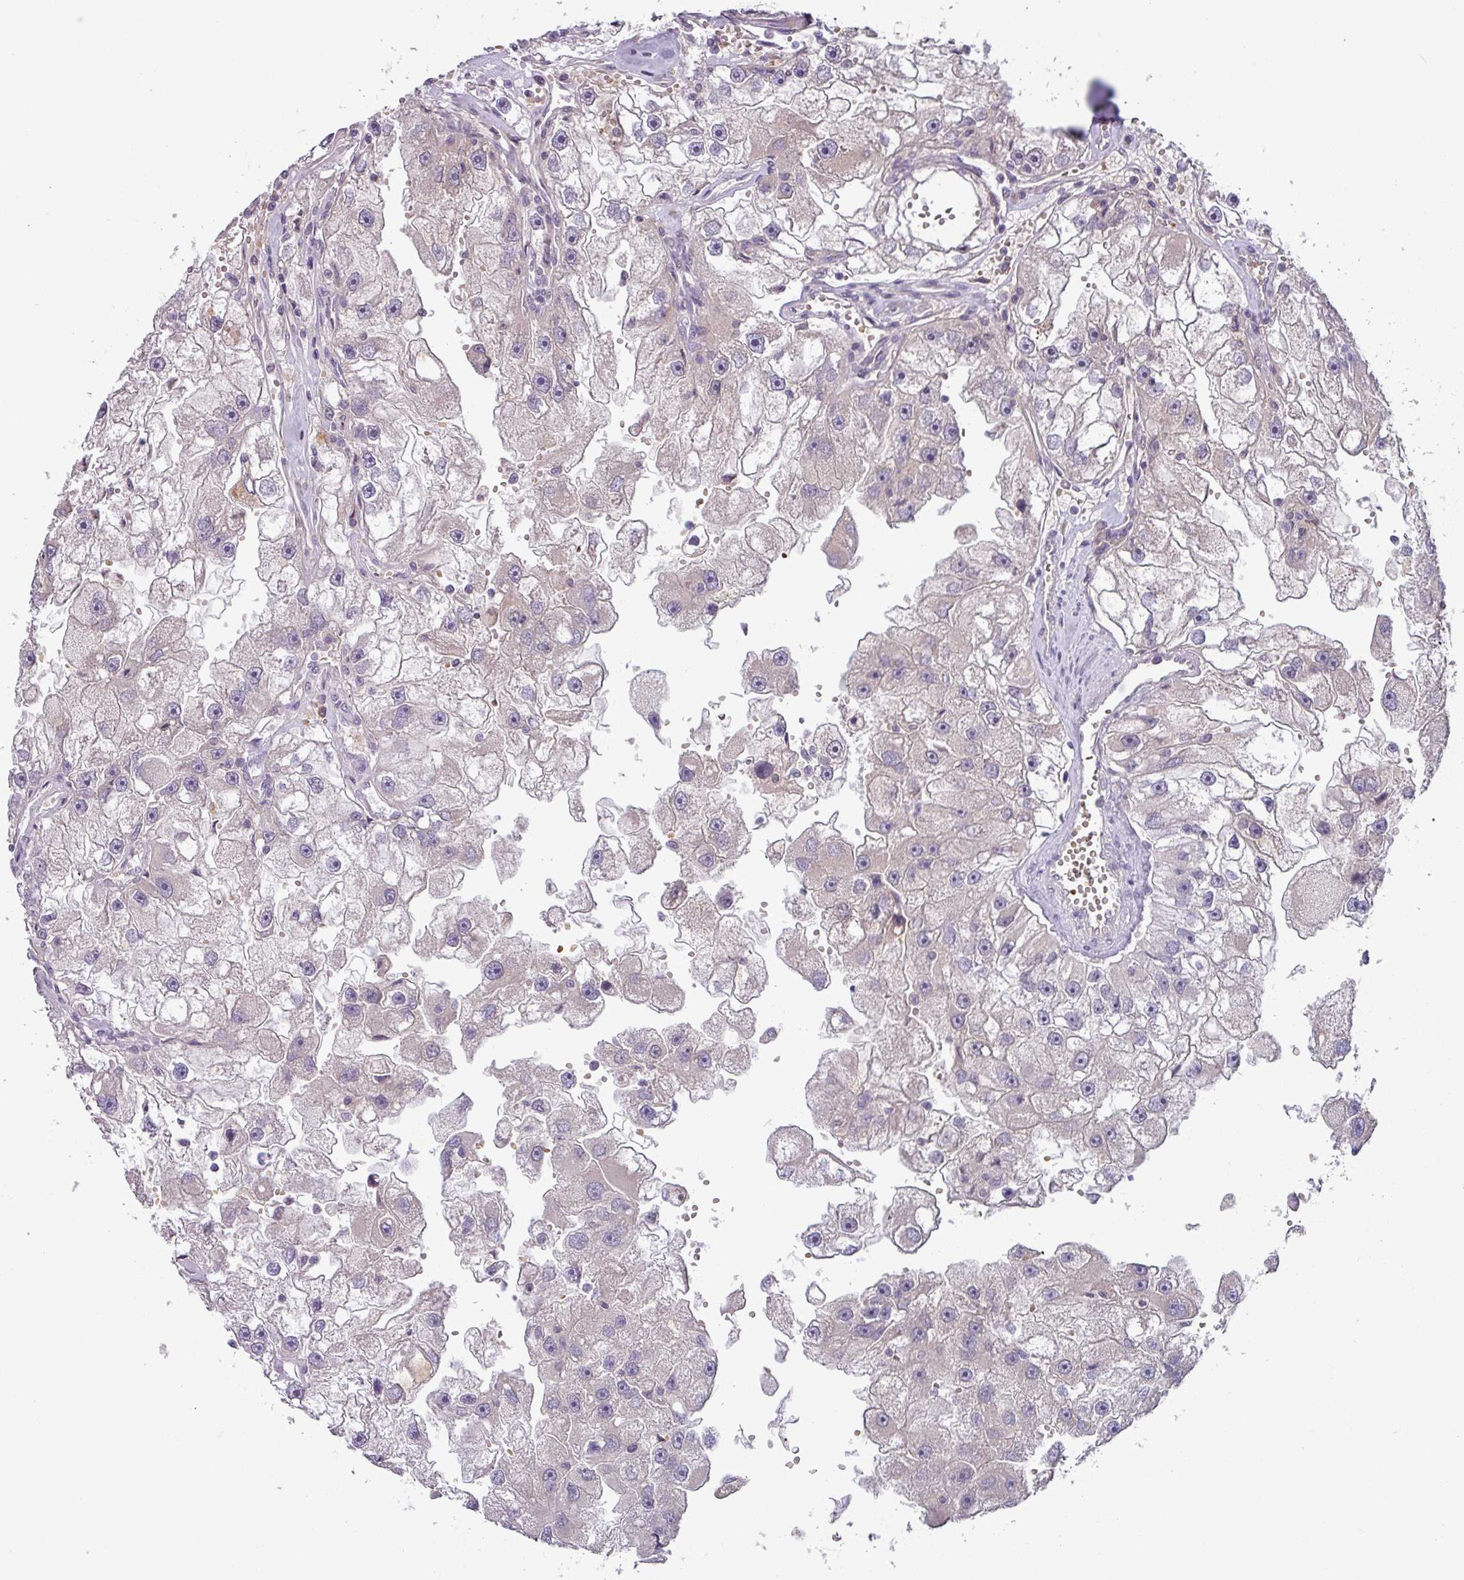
{"staining": {"intensity": "negative", "quantity": "none", "location": "none"}, "tissue": "renal cancer", "cell_type": "Tumor cells", "image_type": "cancer", "snomed": [{"axis": "morphology", "description": "Adenocarcinoma, NOS"}, {"axis": "topography", "description": "Kidney"}], "caption": "Protein analysis of renal cancer displays no significant positivity in tumor cells.", "gene": "SLC5A10", "patient": {"sex": "male", "age": 63}}